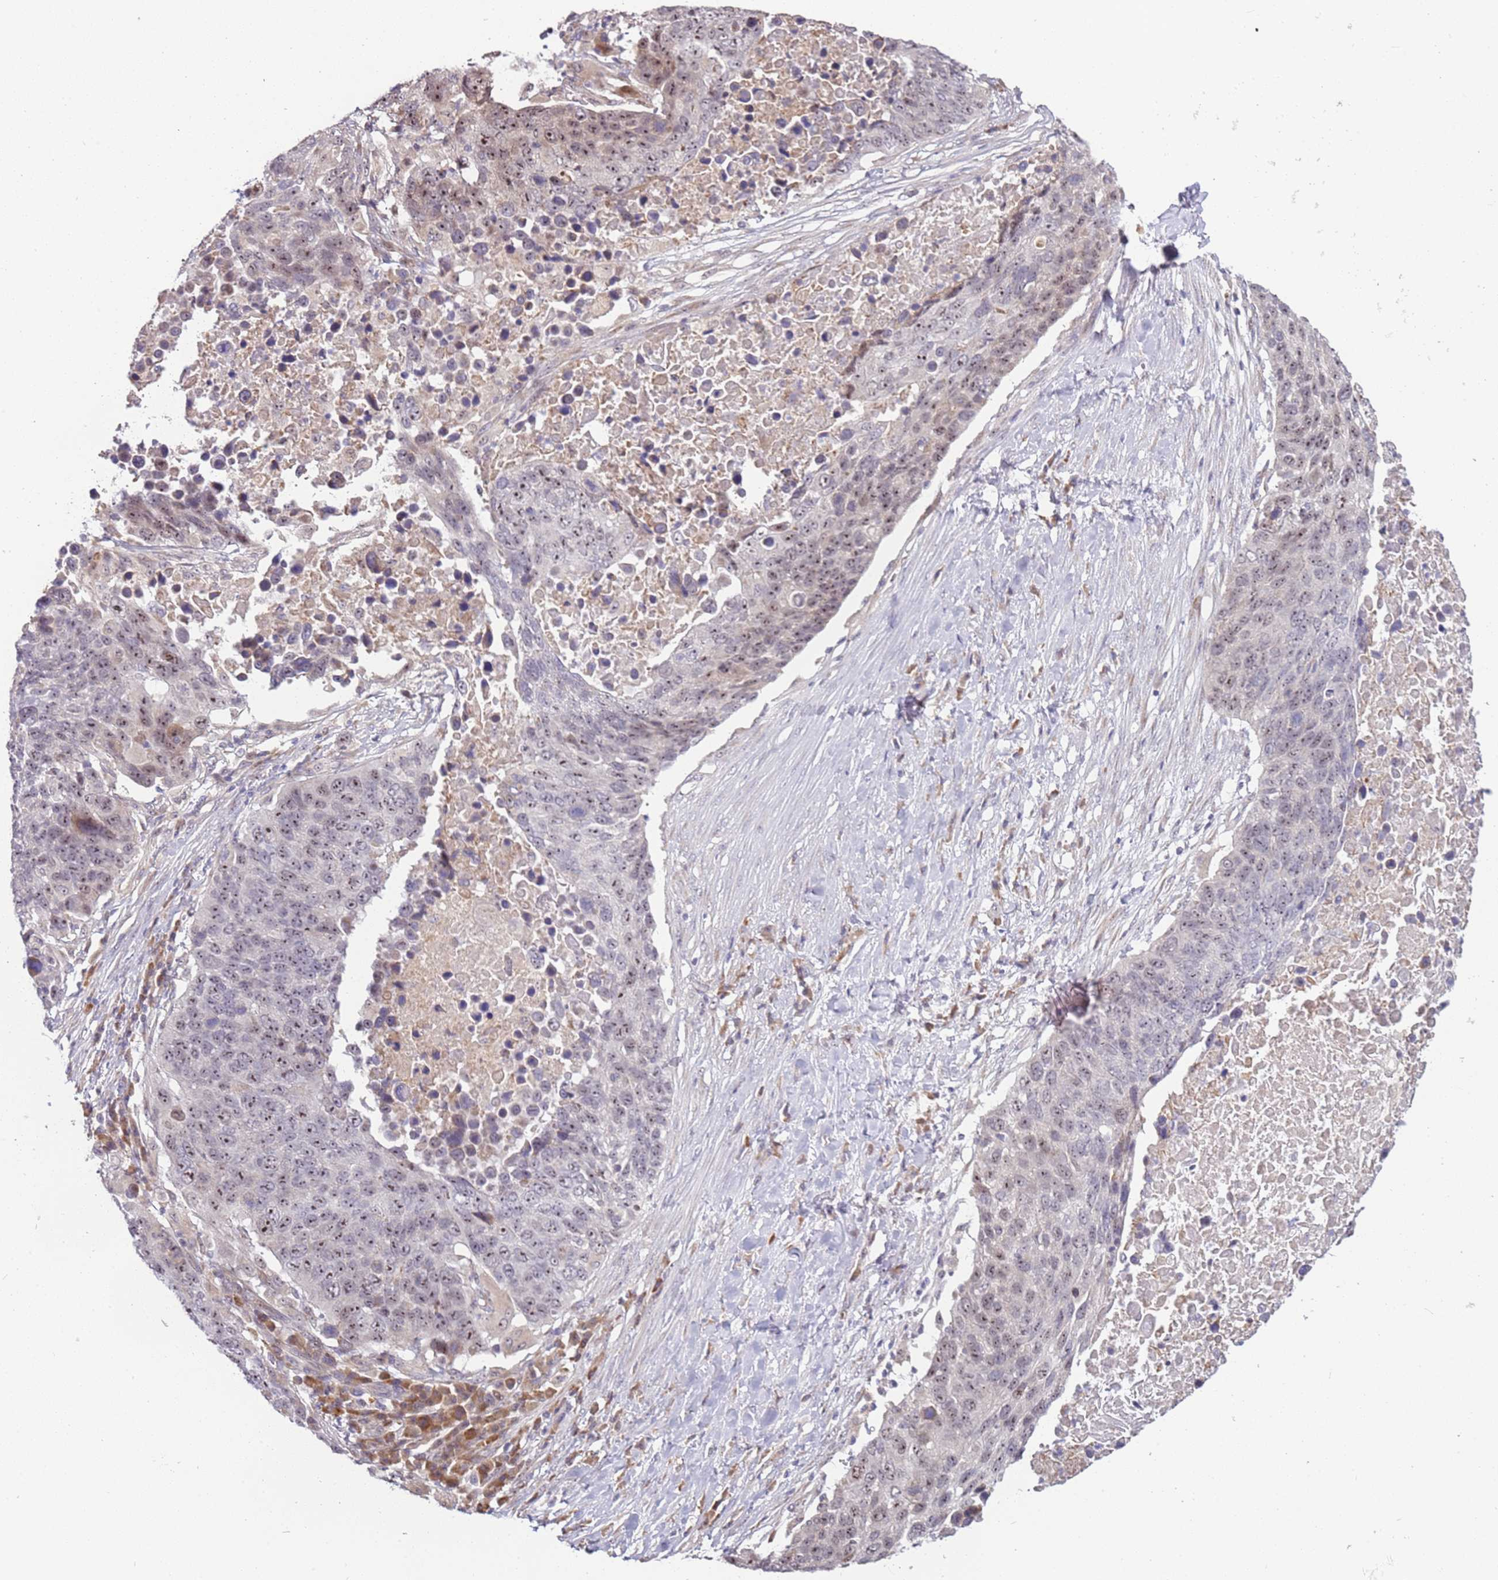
{"staining": {"intensity": "weak", "quantity": ">75%", "location": "nuclear"}, "tissue": "lung cancer", "cell_type": "Tumor cells", "image_type": "cancer", "snomed": [{"axis": "morphology", "description": "Normal tissue, NOS"}, {"axis": "morphology", "description": "Squamous cell carcinoma, NOS"}, {"axis": "topography", "description": "Lymph node"}, {"axis": "topography", "description": "Lung"}], "caption": "Lung squamous cell carcinoma tissue shows weak nuclear positivity in about >75% of tumor cells Ihc stains the protein of interest in brown and the nuclei are stained blue.", "gene": "UCMA", "patient": {"sex": "male", "age": 66}}